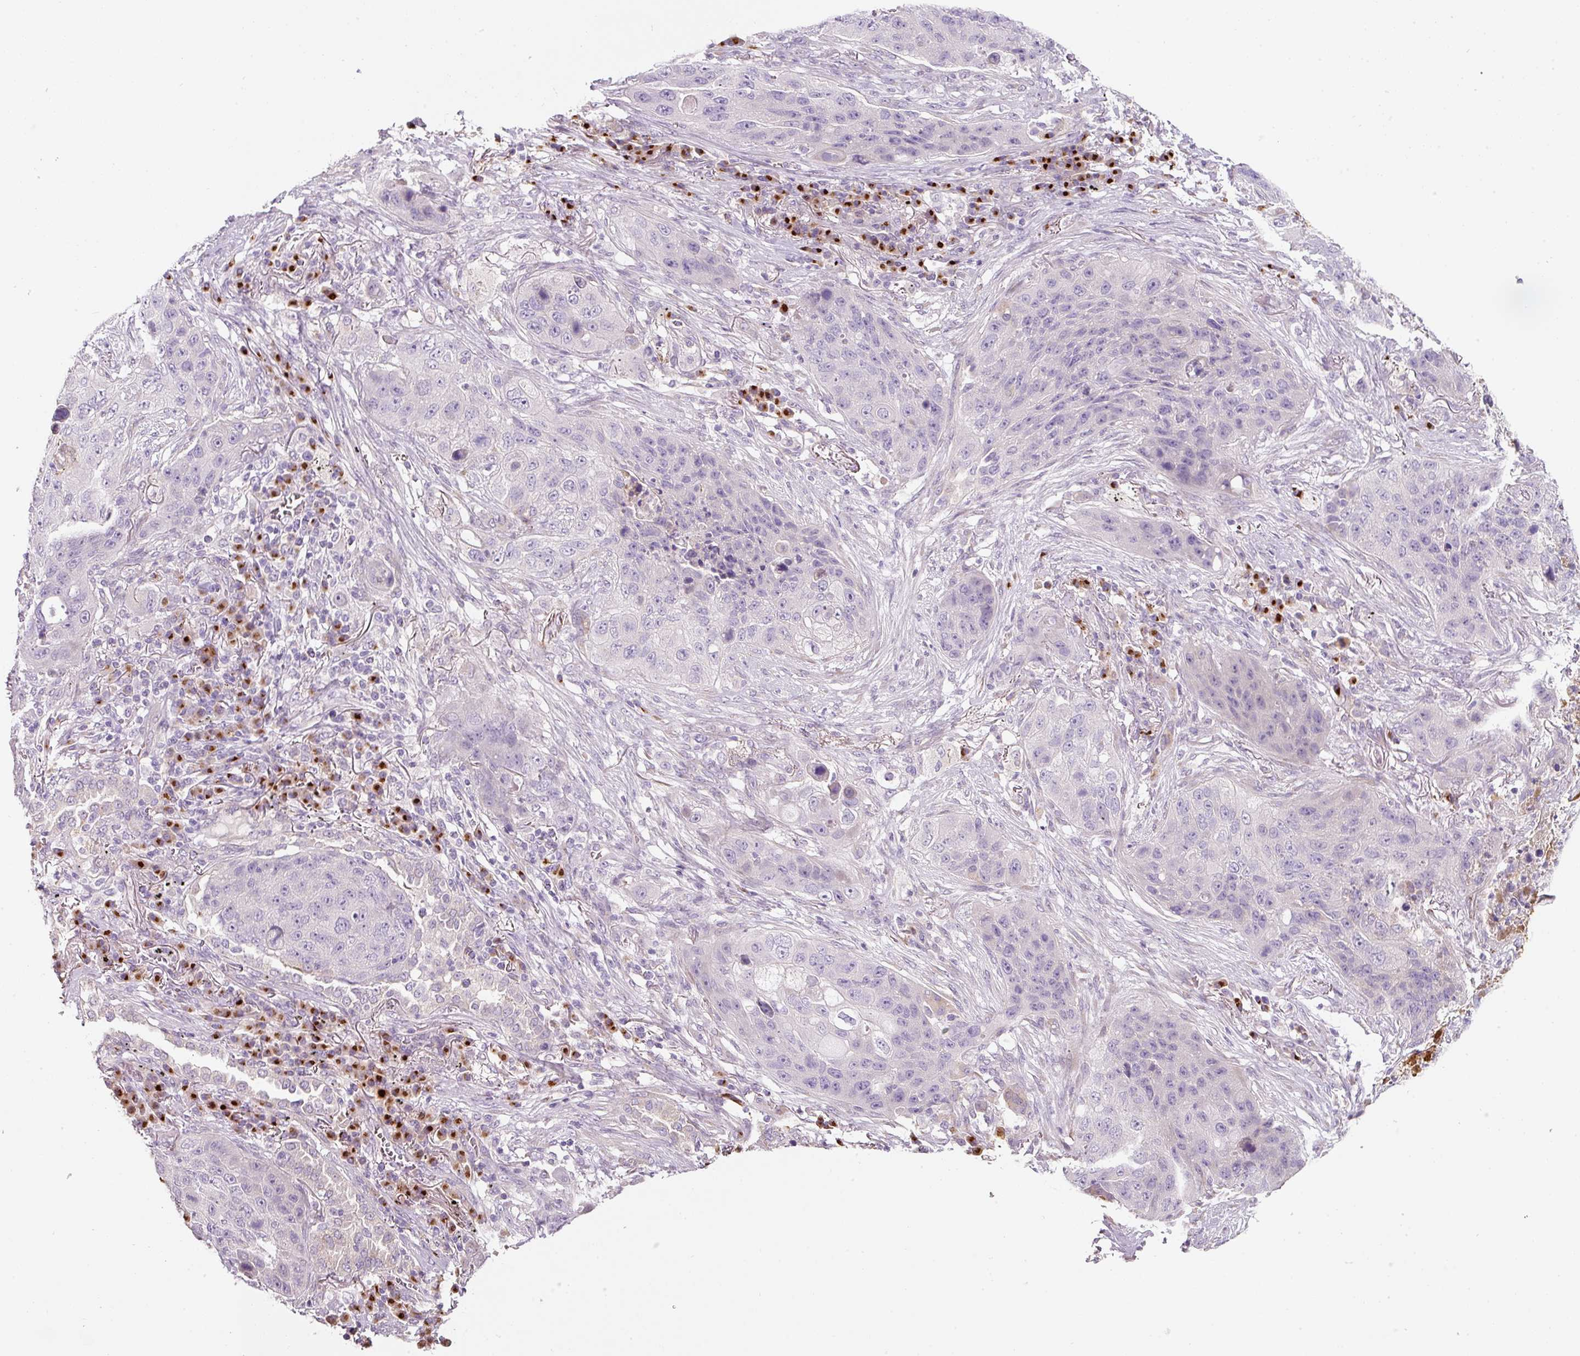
{"staining": {"intensity": "negative", "quantity": "none", "location": "none"}, "tissue": "lung cancer", "cell_type": "Tumor cells", "image_type": "cancer", "snomed": [{"axis": "morphology", "description": "Squamous cell carcinoma, NOS"}, {"axis": "topography", "description": "Lung"}], "caption": "High power microscopy image of an IHC micrograph of lung cancer (squamous cell carcinoma), revealing no significant positivity in tumor cells.", "gene": "NBPF11", "patient": {"sex": "female", "age": 63}}